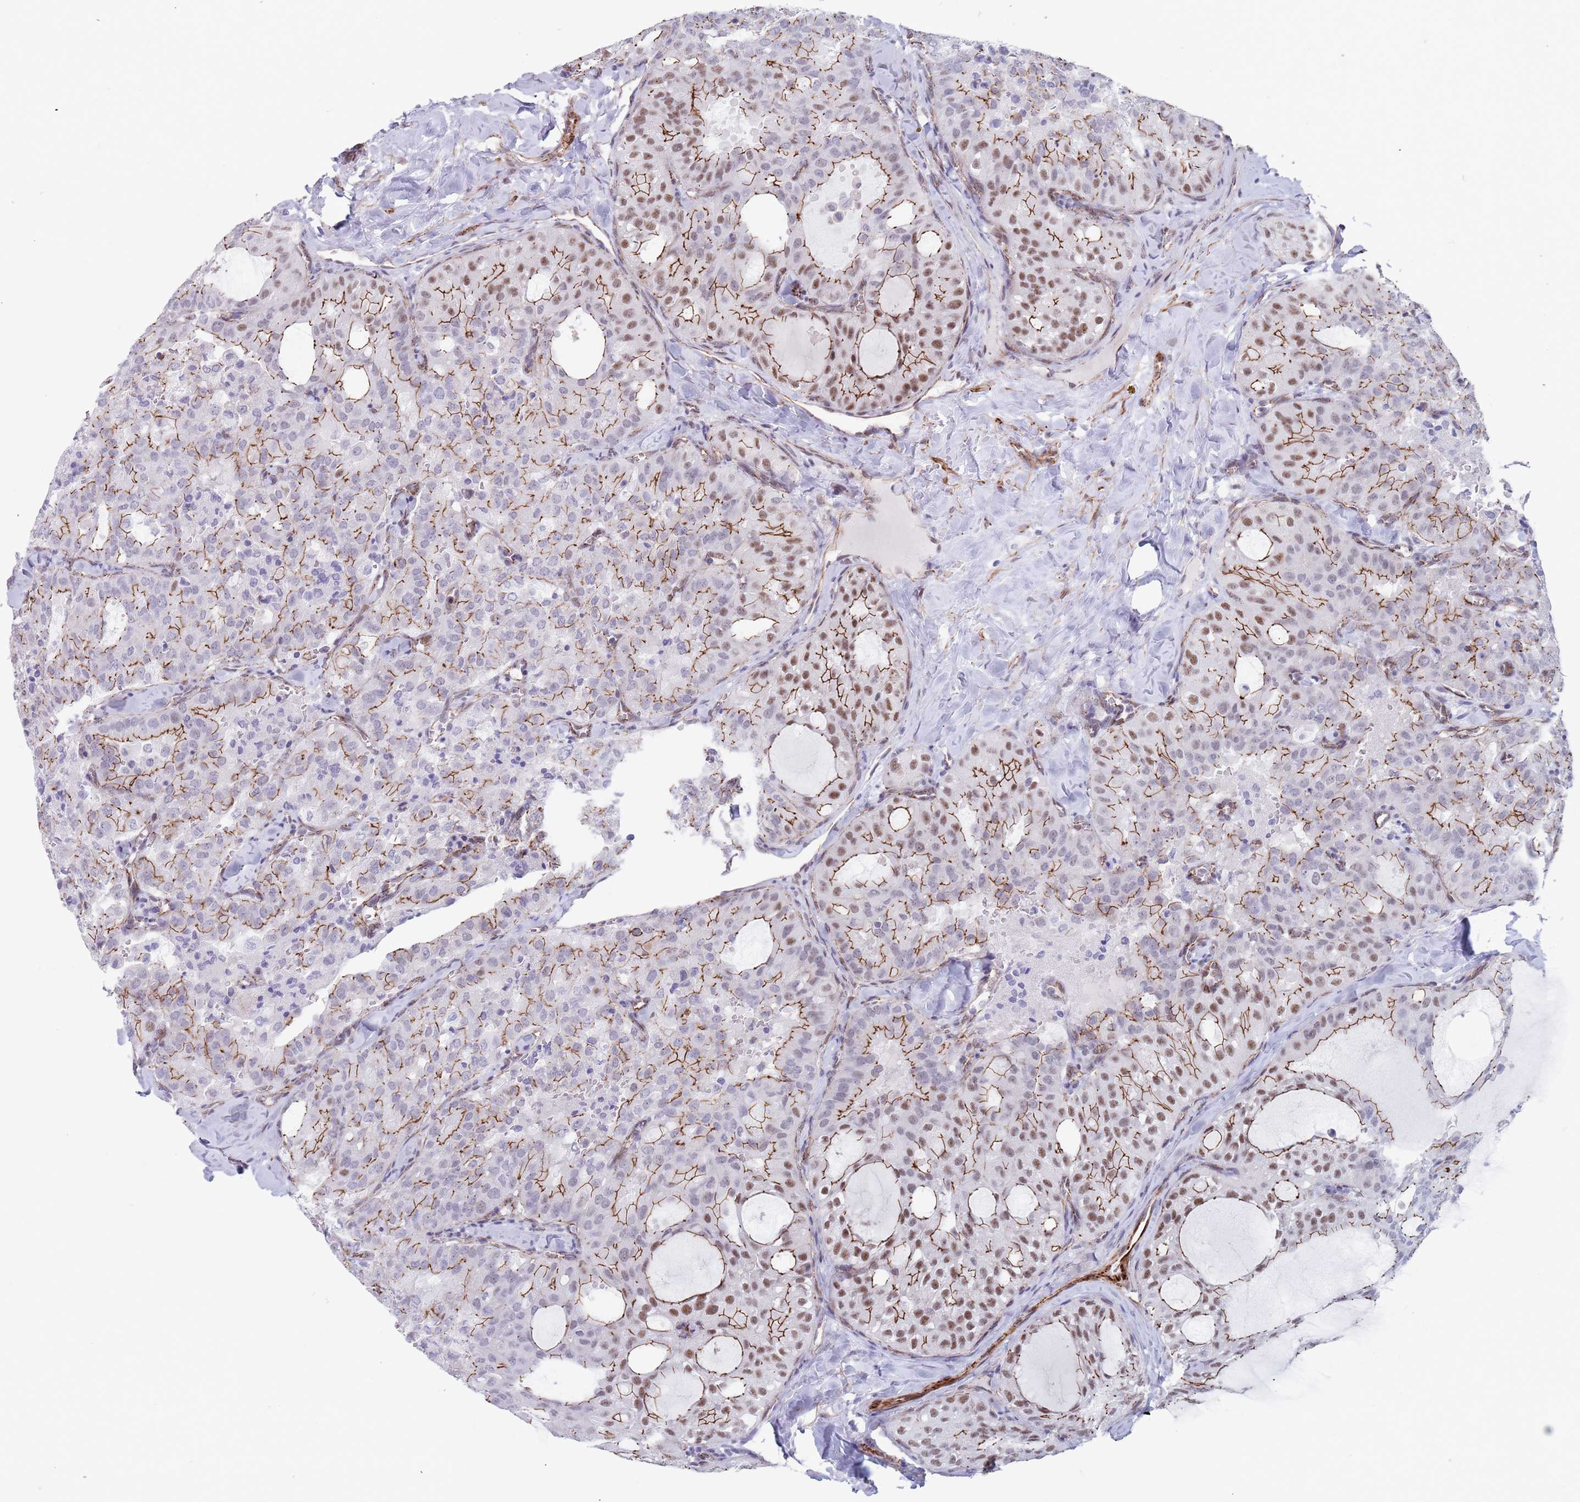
{"staining": {"intensity": "moderate", "quantity": "25%-75%", "location": "cytoplasmic/membranous,nuclear"}, "tissue": "thyroid cancer", "cell_type": "Tumor cells", "image_type": "cancer", "snomed": [{"axis": "morphology", "description": "Follicular adenoma carcinoma, NOS"}, {"axis": "topography", "description": "Thyroid gland"}], "caption": "This is an image of immunohistochemistry staining of thyroid follicular adenoma carcinoma, which shows moderate staining in the cytoplasmic/membranous and nuclear of tumor cells.", "gene": "OR5A2", "patient": {"sex": "male", "age": 75}}